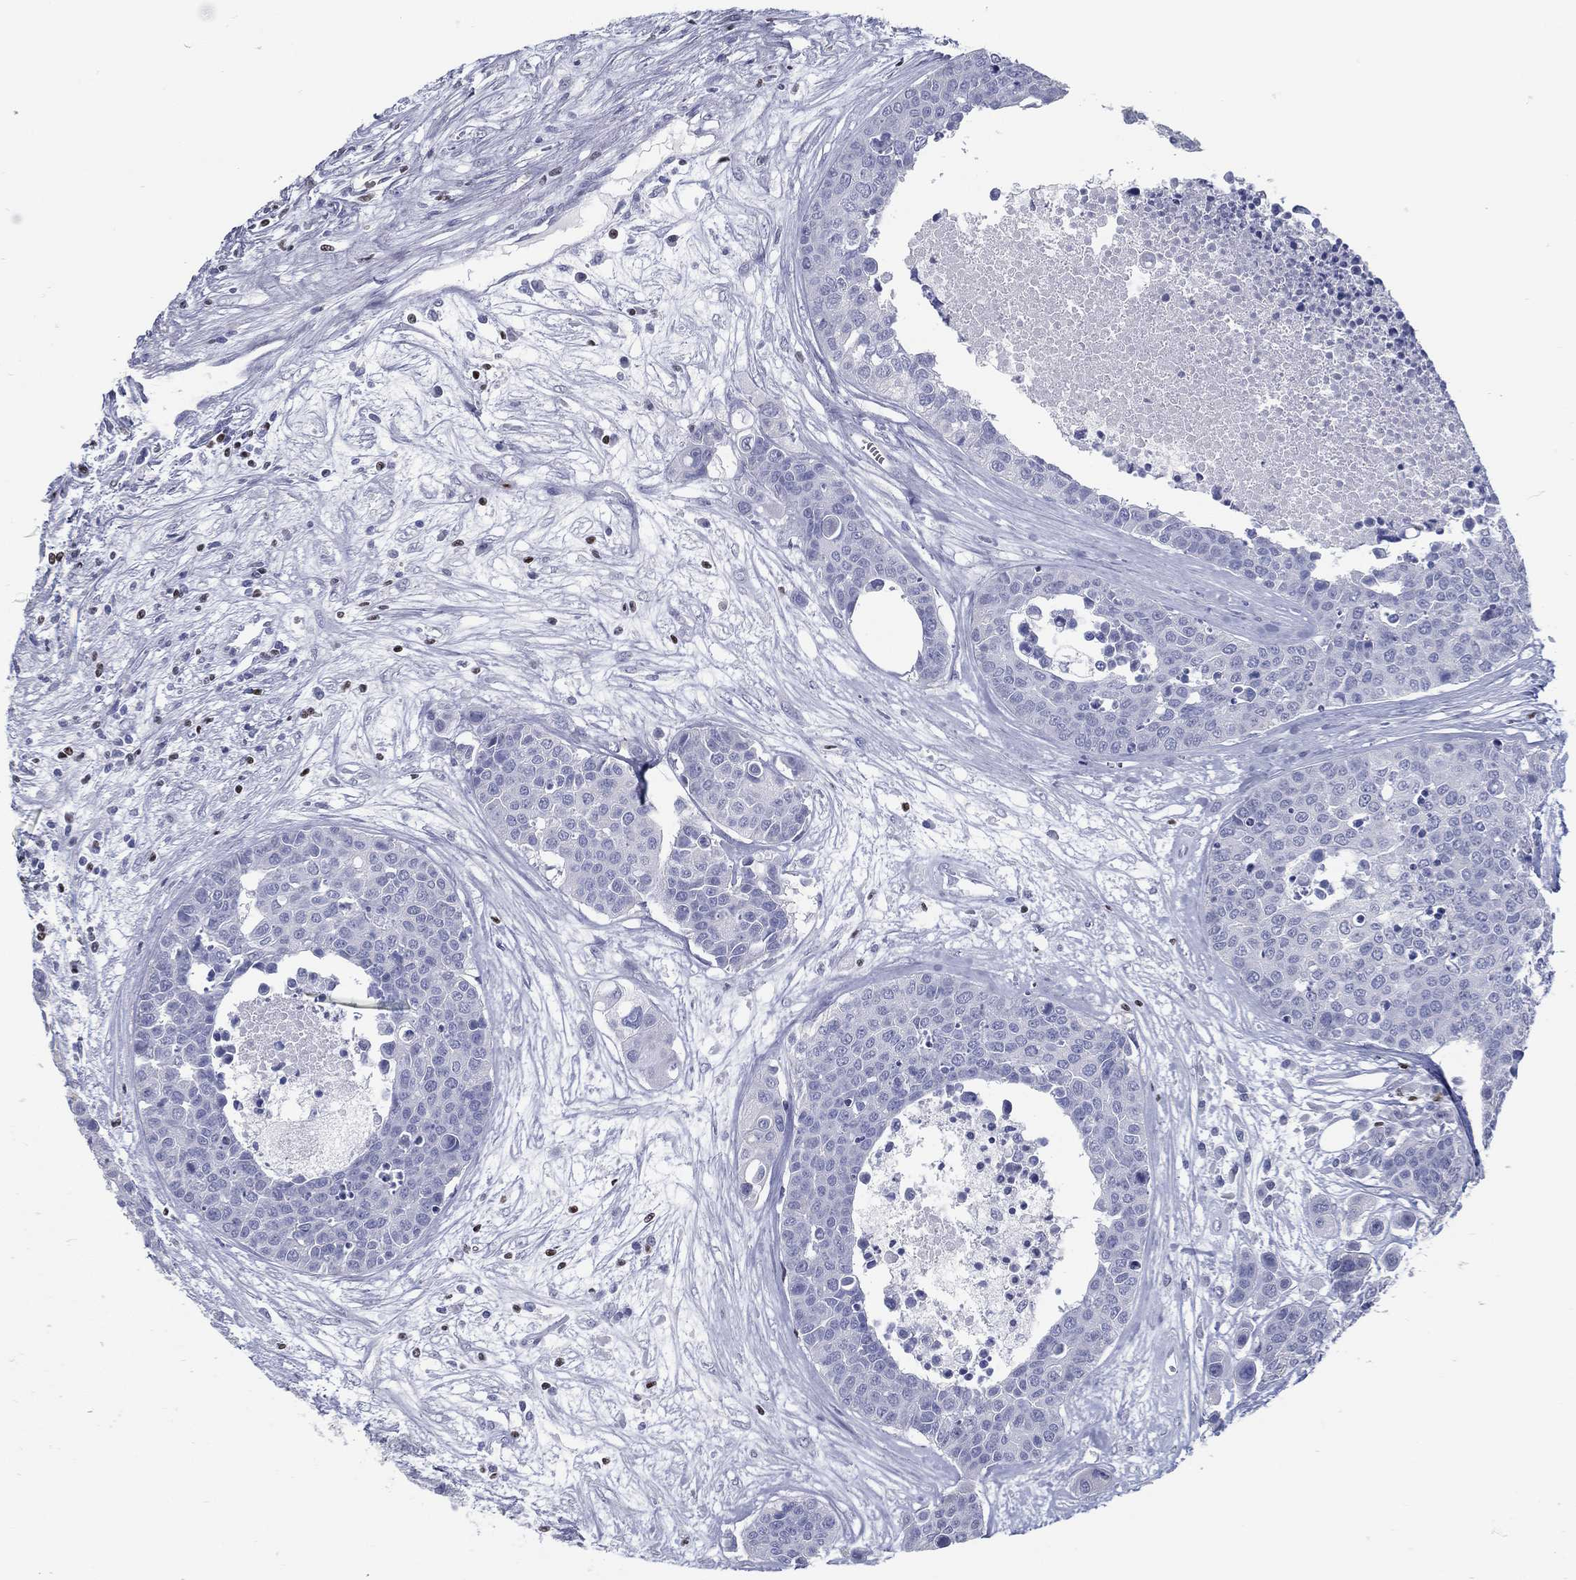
{"staining": {"intensity": "negative", "quantity": "none", "location": "none"}, "tissue": "carcinoid", "cell_type": "Tumor cells", "image_type": "cancer", "snomed": [{"axis": "morphology", "description": "Carcinoid, malignant, NOS"}, {"axis": "topography", "description": "Colon"}], "caption": "High power microscopy image of an IHC histopathology image of malignant carcinoid, revealing no significant expression in tumor cells. Brightfield microscopy of IHC stained with DAB (3,3'-diaminobenzidine) (brown) and hematoxylin (blue), captured at high magnification.", "gene": "PYHIN1", "patient": {"sex": "male", "age": 81}}